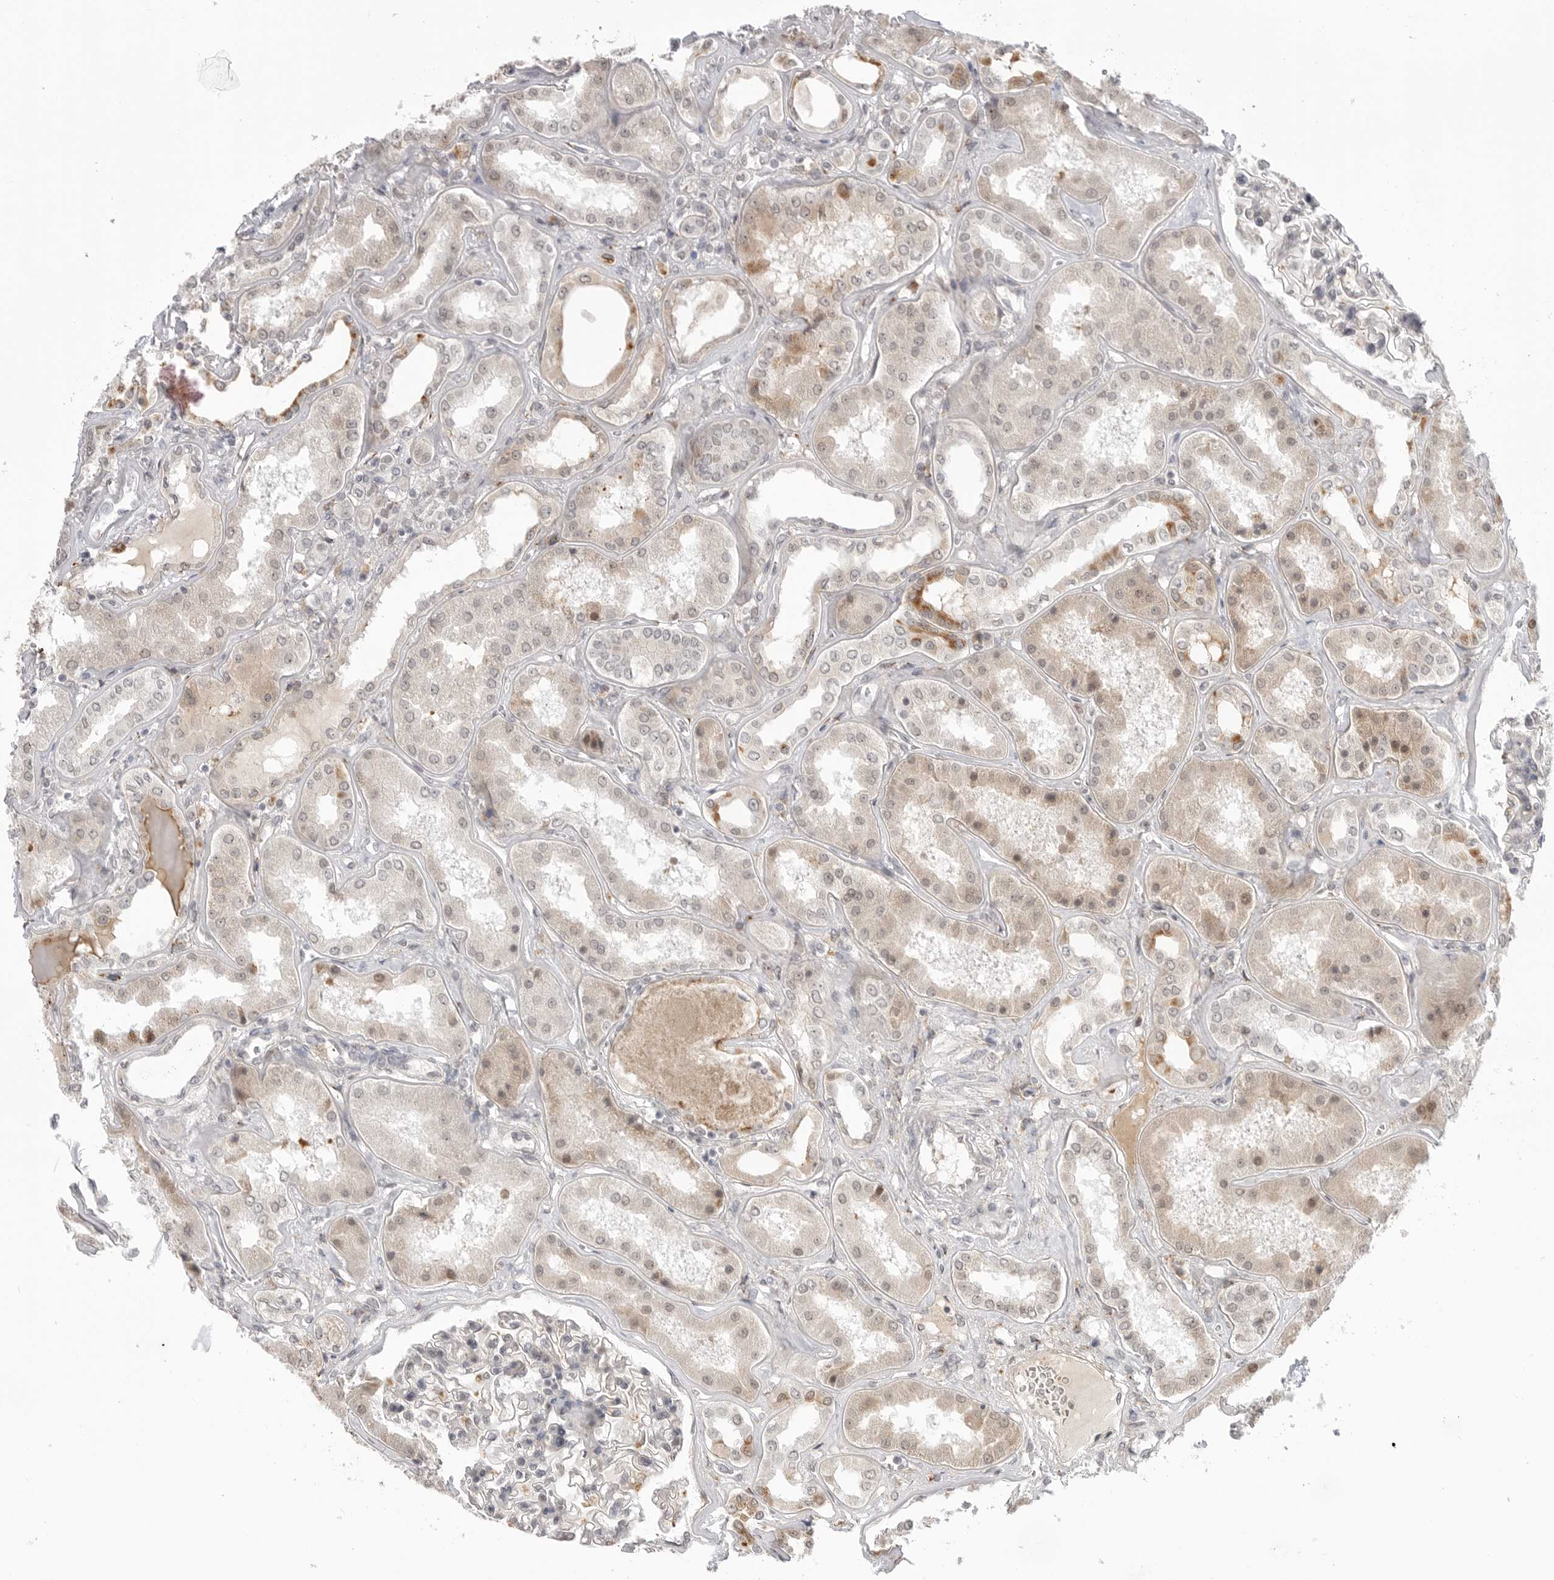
{"staining": {"intensity": "negative", "quantity": "none", "location": "none"}, "tissue": "kidney", "cell_type": "Cells in glomeruli", "image_type": "normal", "snomed": [{"axis": "morphology", "description": "Normal tissue, NOS"}, {"axis": "topography", "description": "Kidney"}], "caption": "Benign kidney was stained to show a protein in brown. There is no significant staining in cells in glomeruli.", "gene": "KALRN", "patient": {"sex": "female", "age": 56}}